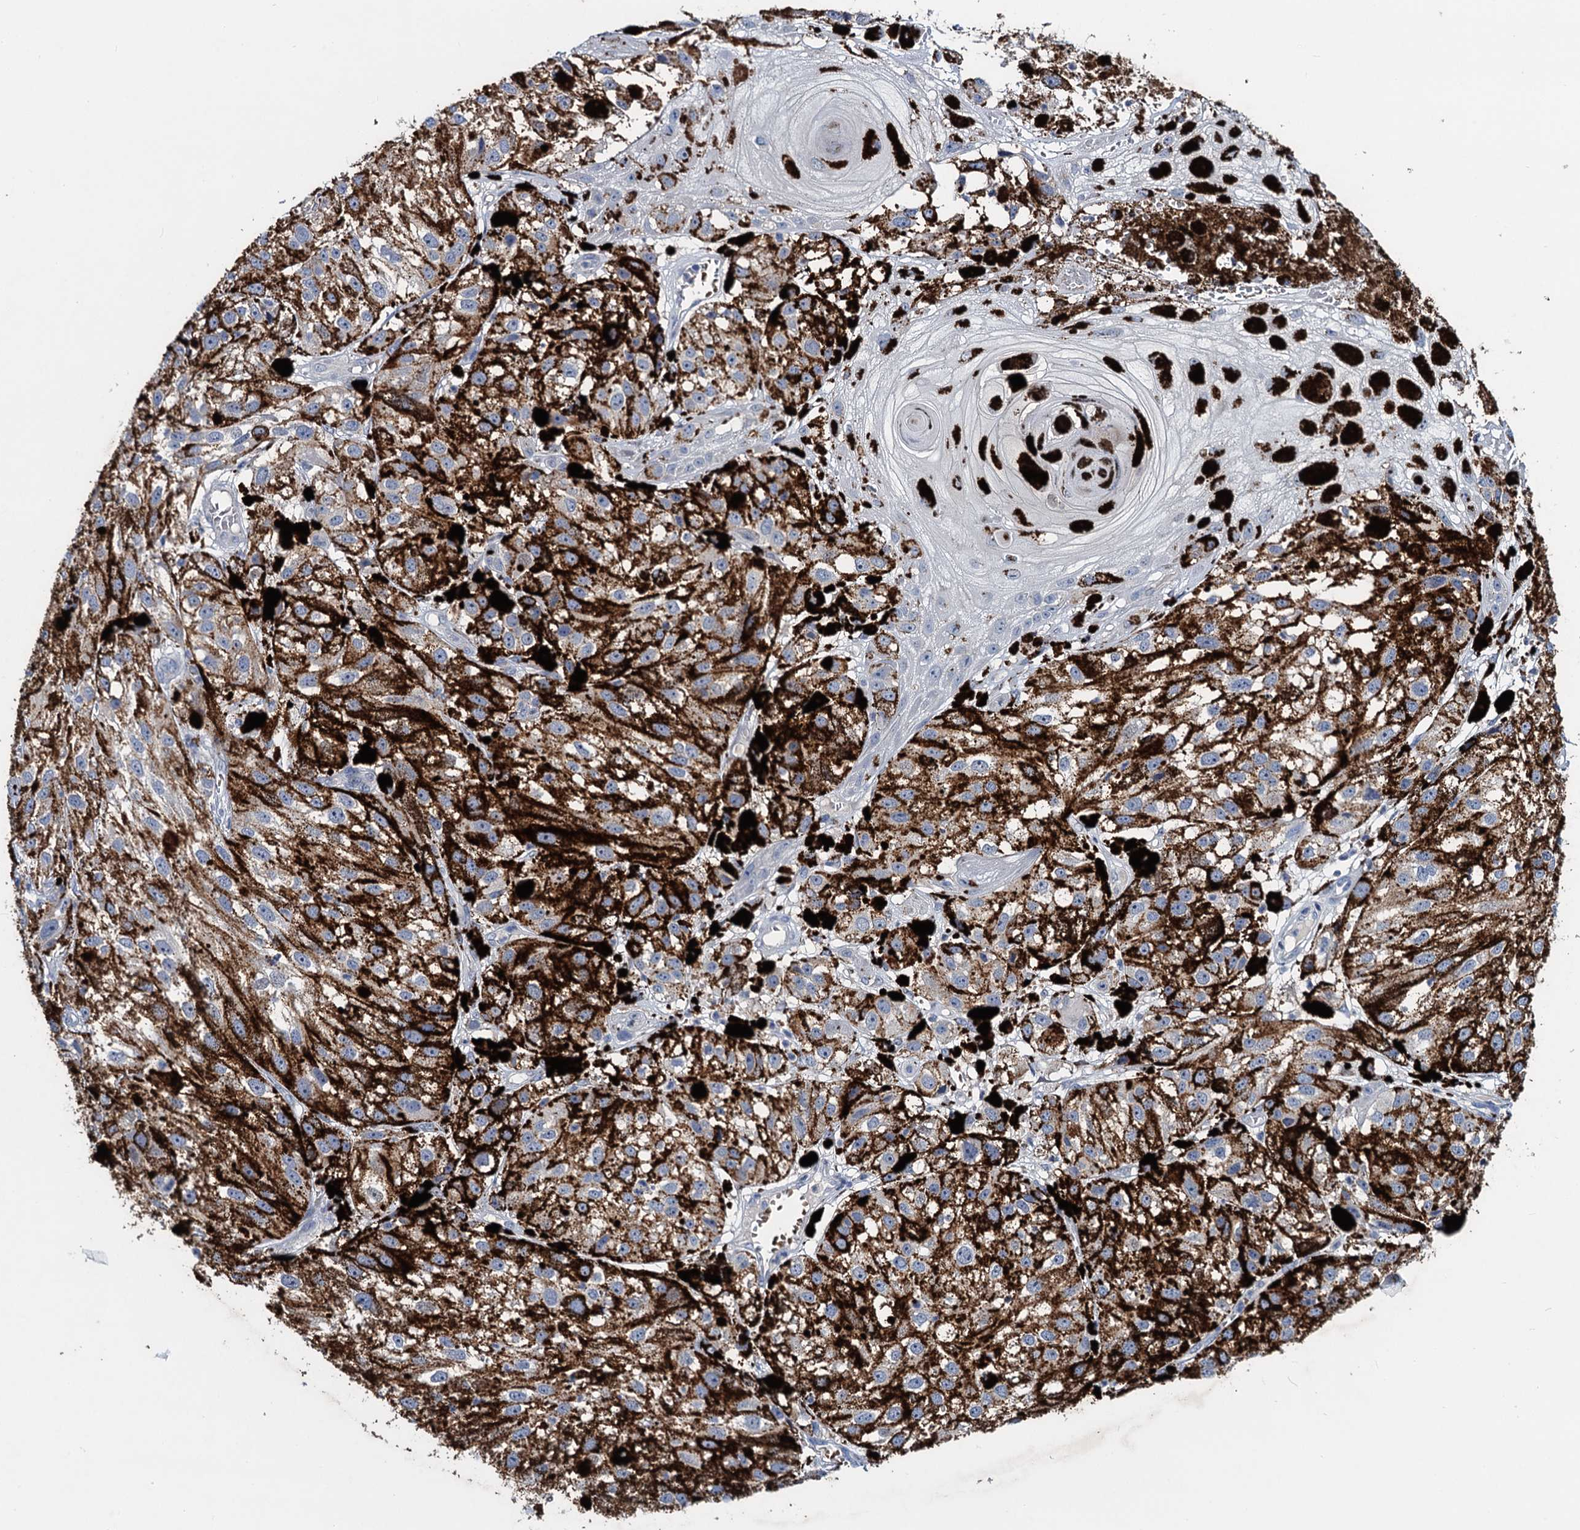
{"staining": {"intensity": "negative", "quantity": "none", "location": "none"}, "tissue": "melanoma", "cell_type": "Tumor cells", "image_type": "cancer", "snomed": [{"axis": "morphology", "description": "Malignant melanoma, NOS"}, {"axis": "topography", "description": "Skin"}], "caption": "Micrograph shows no protein positivity in tumor cells of melanoma tissue. (DAB (3,3'-diaminobenzidine) immunohistochemistry (IHC) visualized using brightfield microscopy, high magnification).", "gene": "RTKN2", "patient": {"sex": "male", "age": 88}}